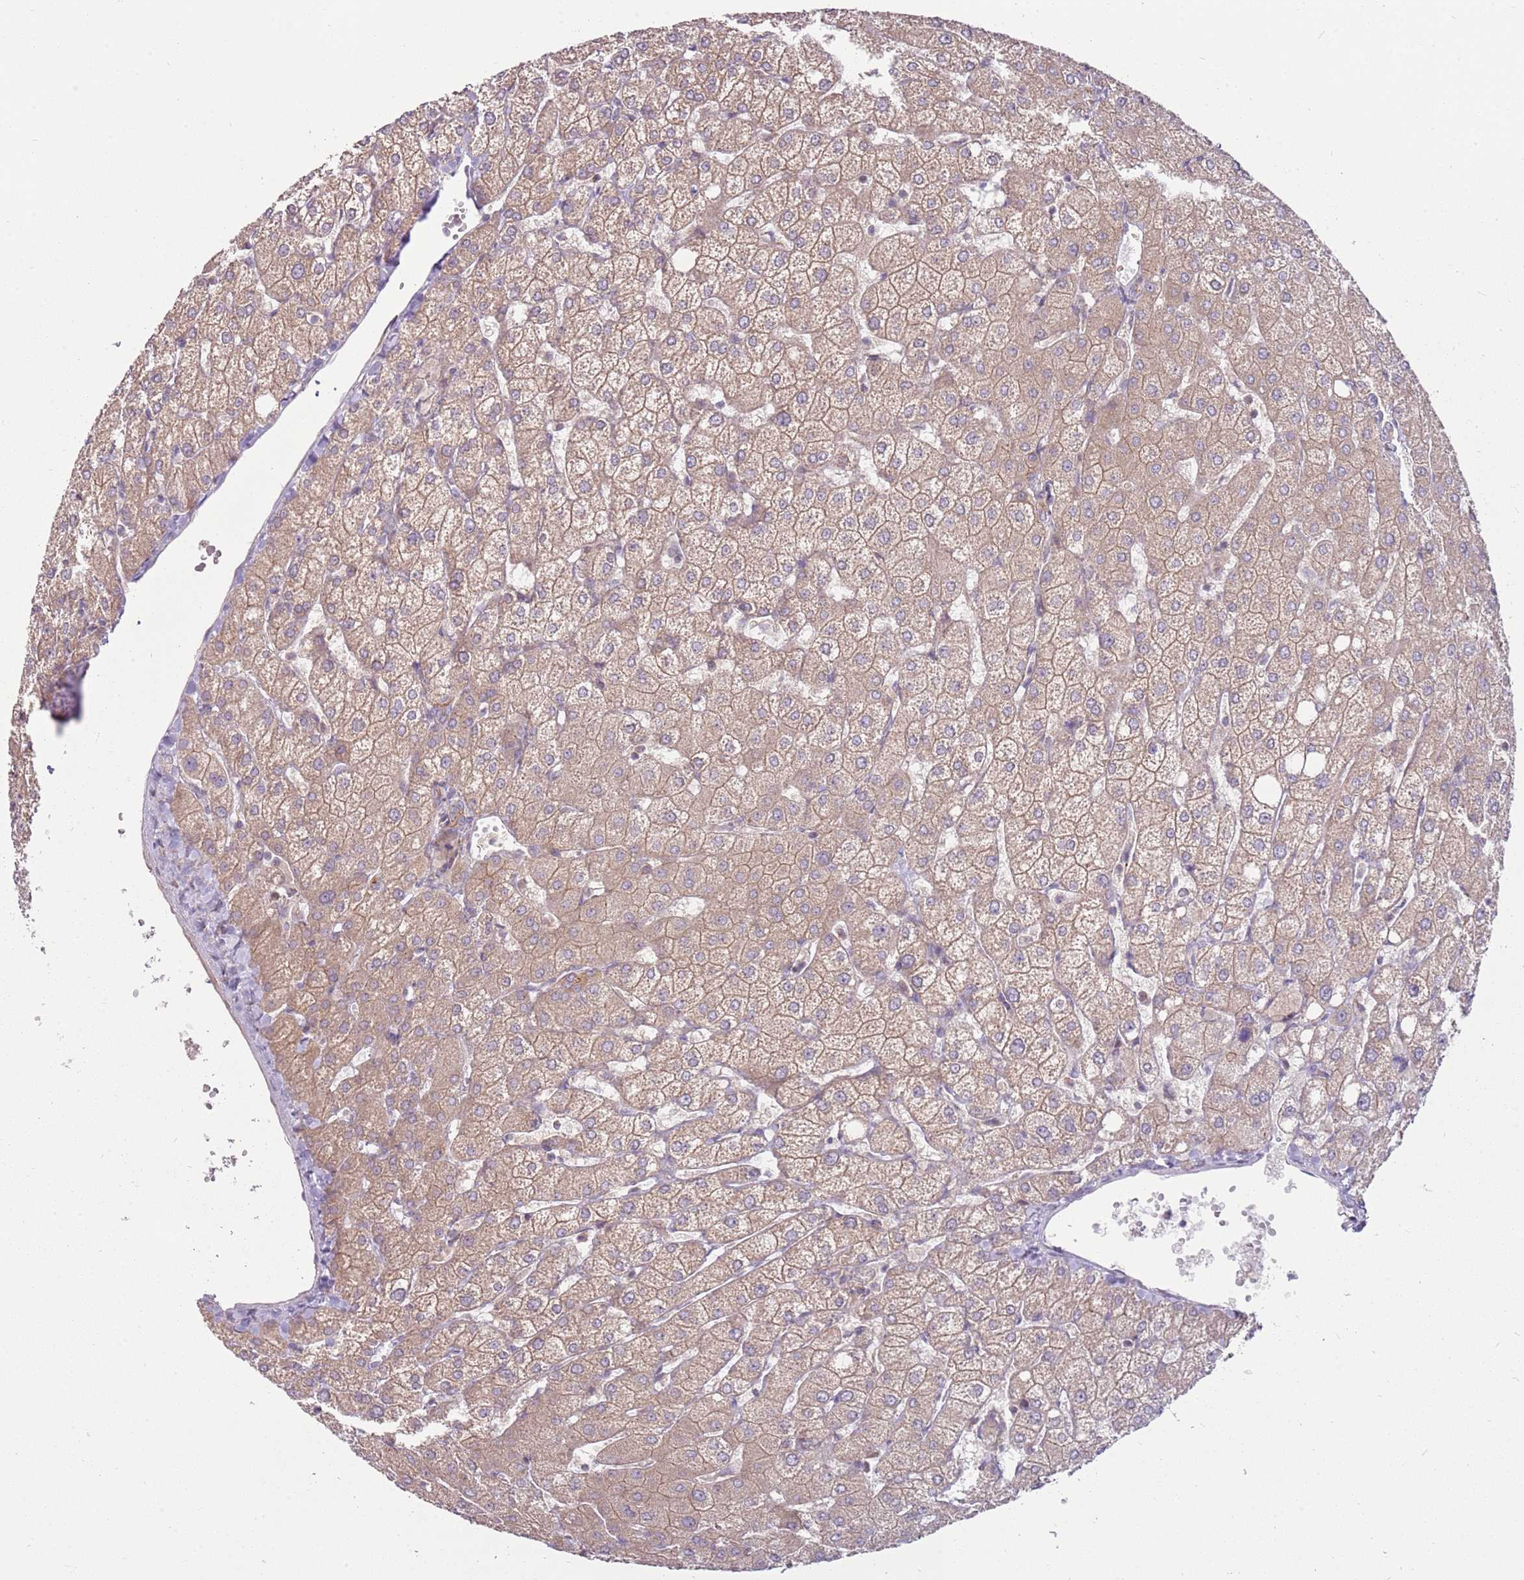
{"staining": {"intensity": "weak", "quantity": "<25%", "location": "cytoplasmic/membranous"}, "tissue": "liver", "cell_type": "Cholangiocytes", "image_type": "normal", "snomed": [{"axis": "morphology", "description": "Normal tissue, NOS"}, {"axis": "topography", "description": "Liver"}], "caption": "IHC histopathology image of normal human liver stained for a protein (brown), which reveals no positivity in cholangiocytes.", "gene": "SPATA31D1", "patient": {"sex": "female", "age": 54}}